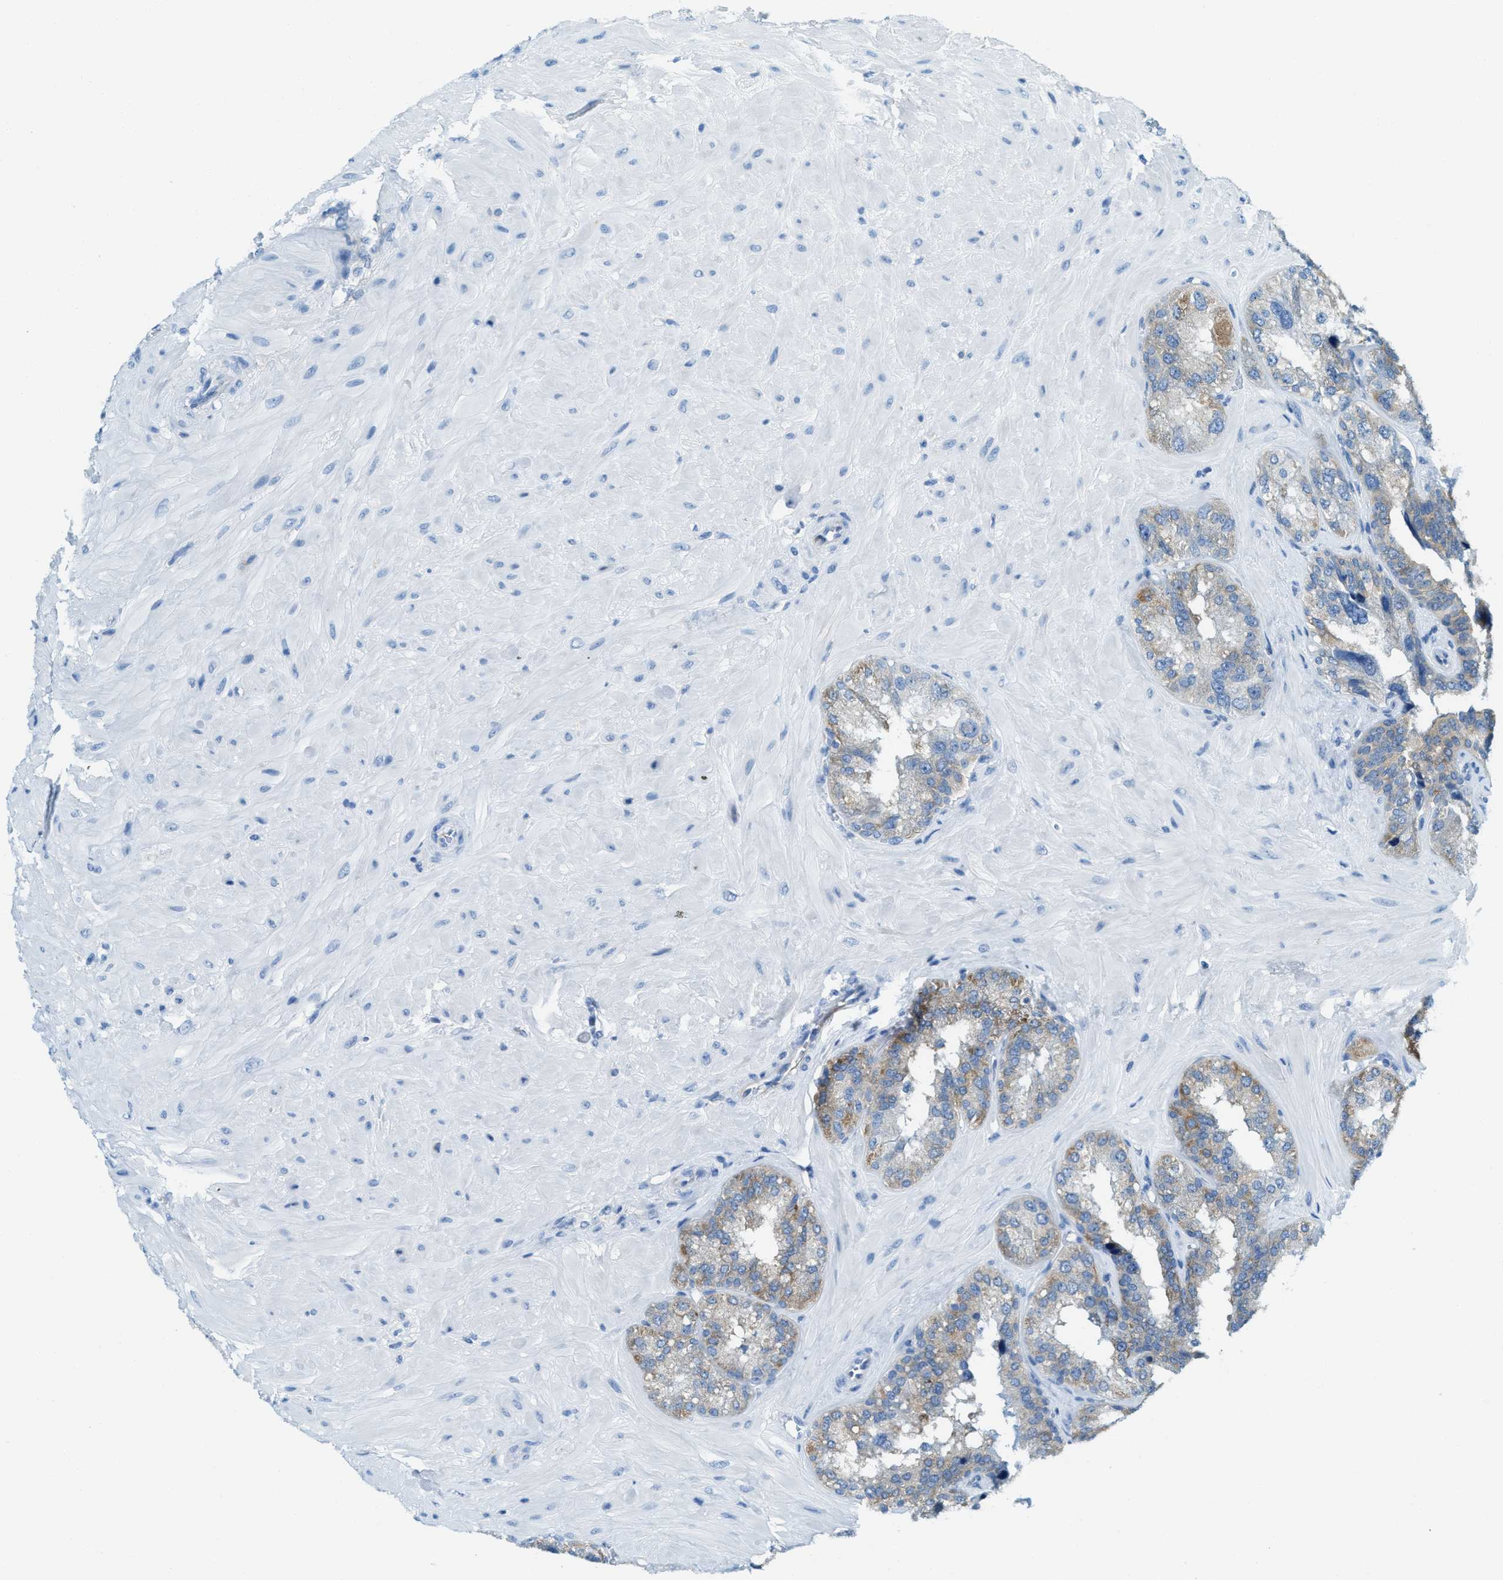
{"staining": {"intensity": "weak", "quantity": "25%-75%", "location": "cytoplasmic/membranous"}, "tissue": "seminal vesicle", "cell_type": "Glandular cells", "image_type": "normal", "snomed": [{"axis": "morphology", "description": "Normal tissue, NOS"}, {"axis": "topography", "description": "Prostate"}, {"axis": "topography", "description": "Seminal veicle"}], "caption": "Seminal vesicle stained for a protein (brown) exhibits weak cytoplasmic/membranous positive expression in about 25%-75% of glandular cells.", "gene": "MATCAP2", "patient": {"sex": "male", "age": 51}}